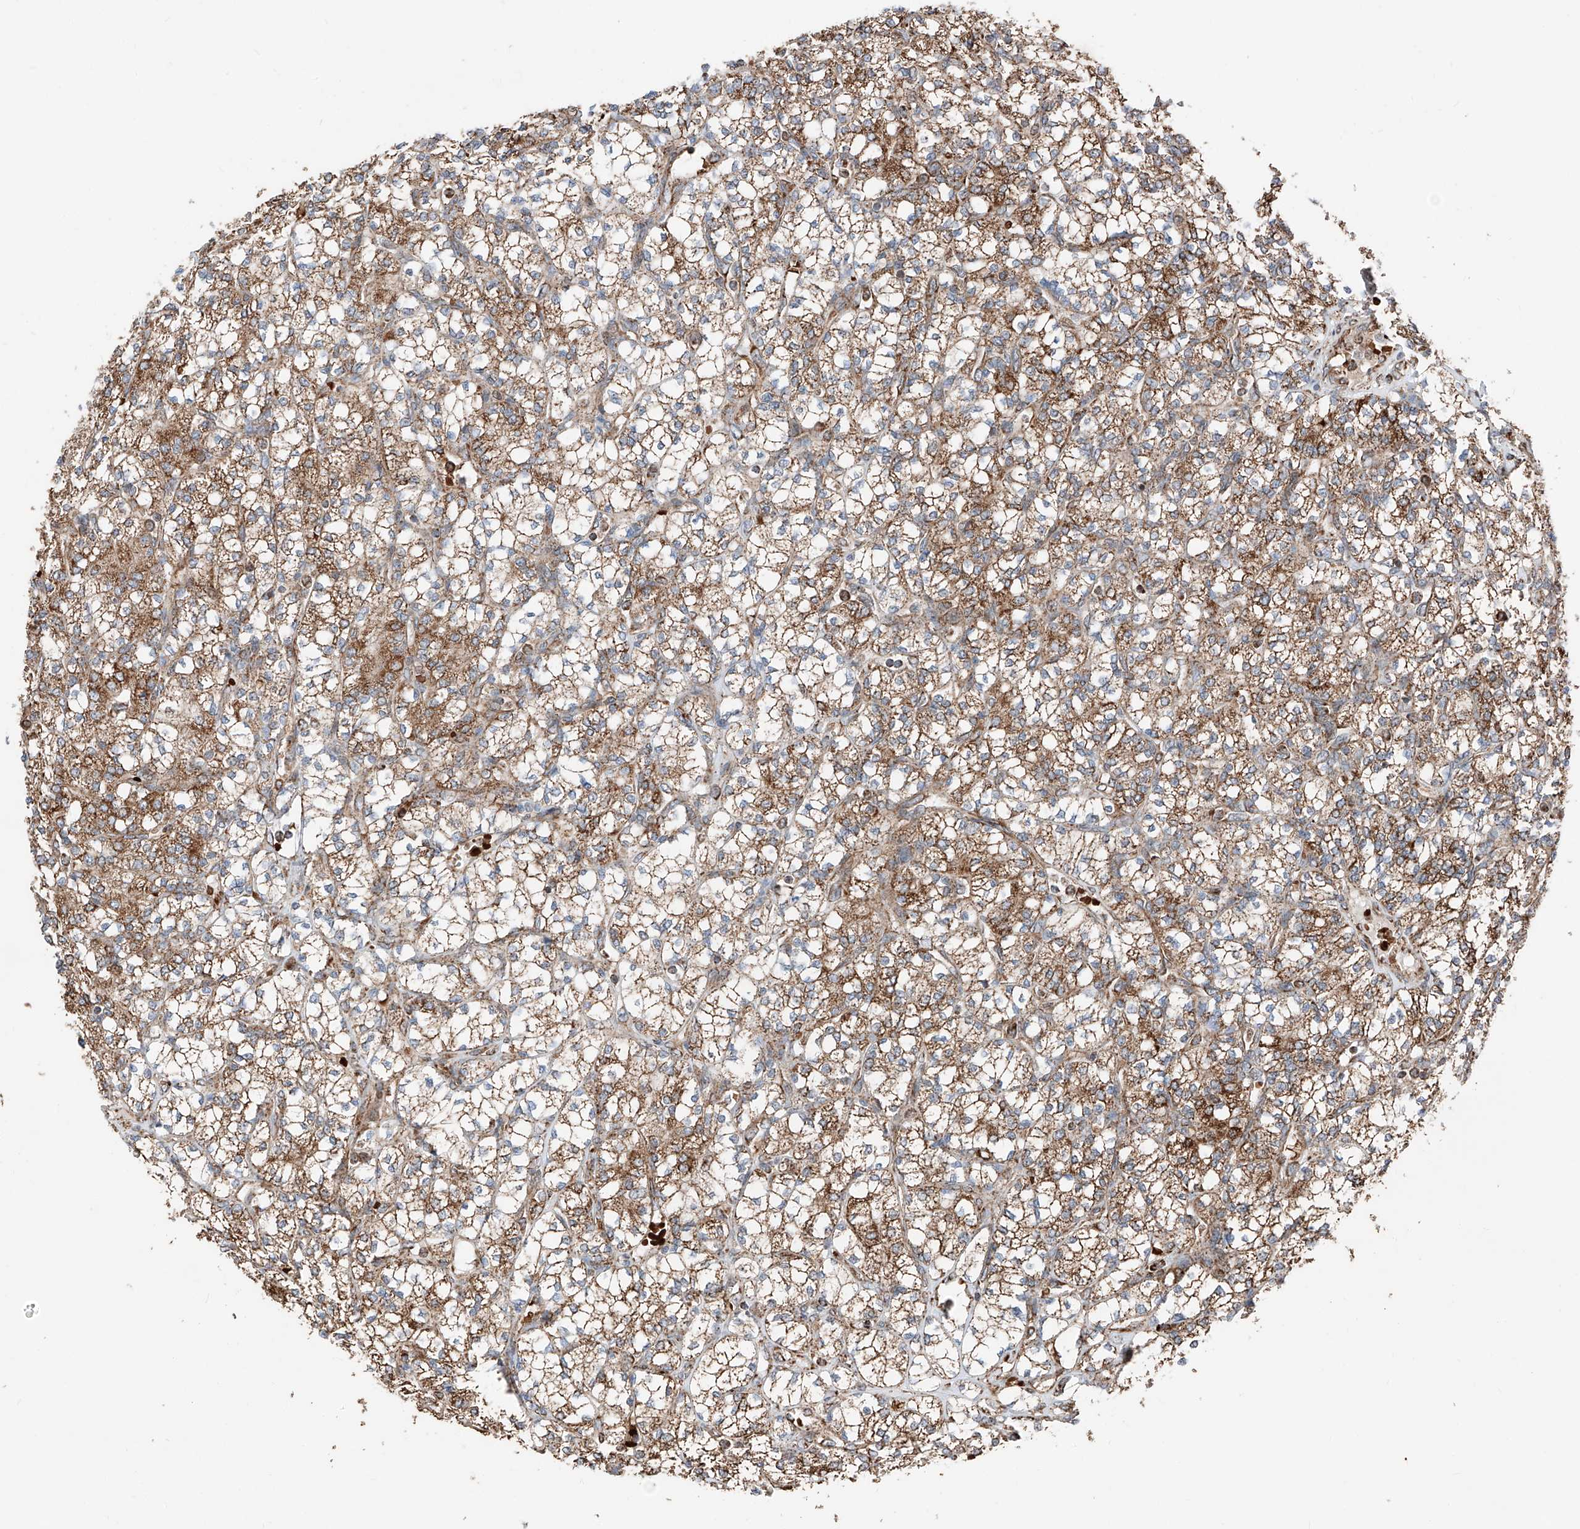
{"staining": {"intensity": "moderate", "quantity": ">75%", "location": "cytoplasmic/membranous"}, "tissue": "renal cancer", "cell_type": "Tumor cells", "image_type": "cancer", "snomed": [{"axis": "morphology", "description": "Adenocarcinoma, NOS"}, {"axis": "topography", "description": "Kidney"}], "caption": "Renal adenocarcinoma stained for a protein demonstrates moderate cytoplasmic/membranous positivity in tumor cells.", "gene": "ZSCAN29", "patient": {"sex": "male", "age": 77}}